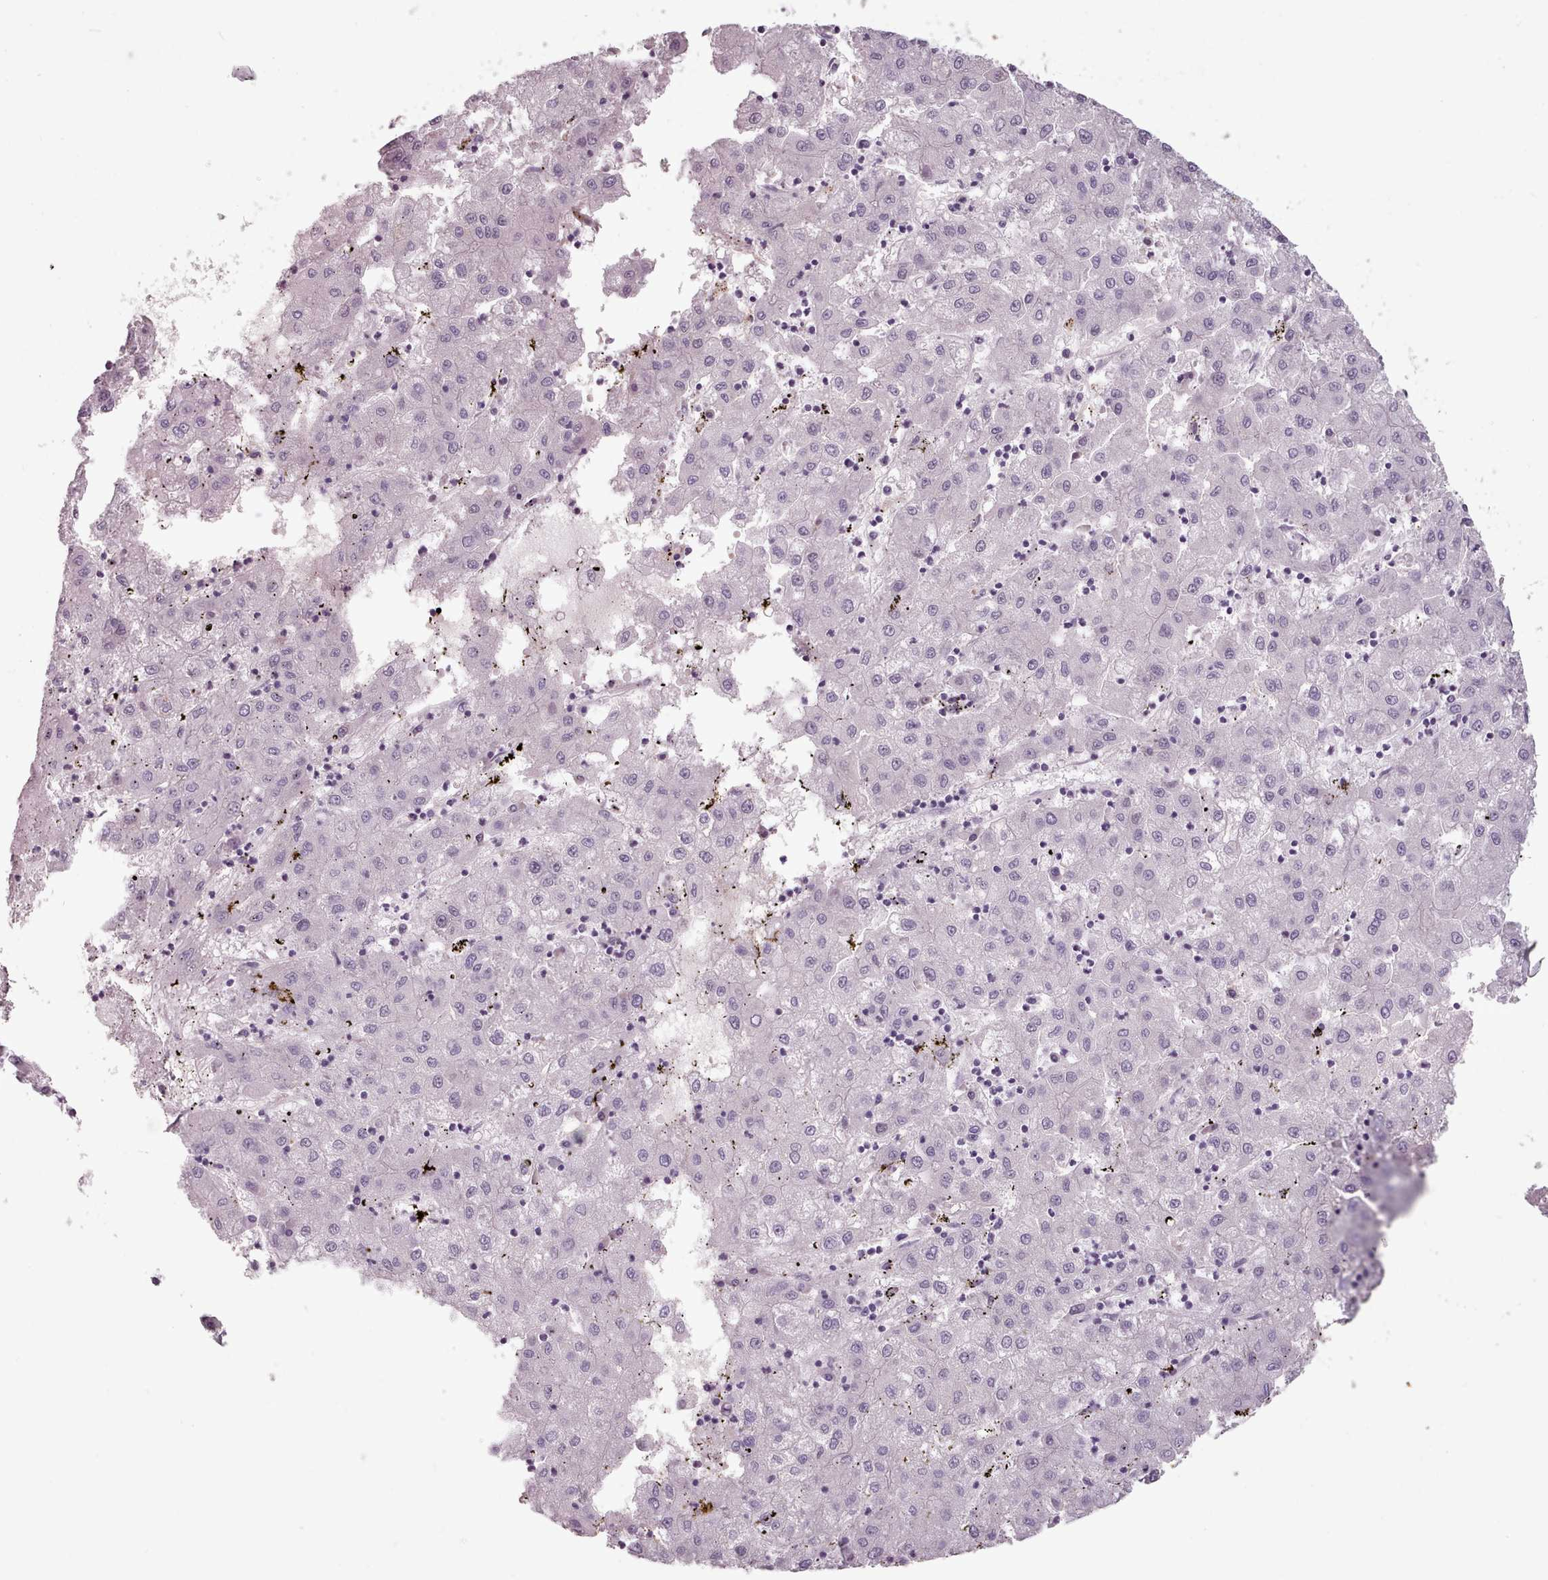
{"staining": {"intensity": "negative", "quantity": "none", "location": "none"}, "tissue": "liver cancer", "cell_type": "Tumor cells", "image_type": "cancer", "snomed": [{"axis": "morphology", "description": "Carcinoma, Hepatocellular, NOS"}, {"axis": "topography", "description": "Liver"}], "caption": "Protein analysis of liver cancer displays no significant positivity in tumor cells.", "gene": "PBX4", "patient": {"sex": "male", "age": 72}}